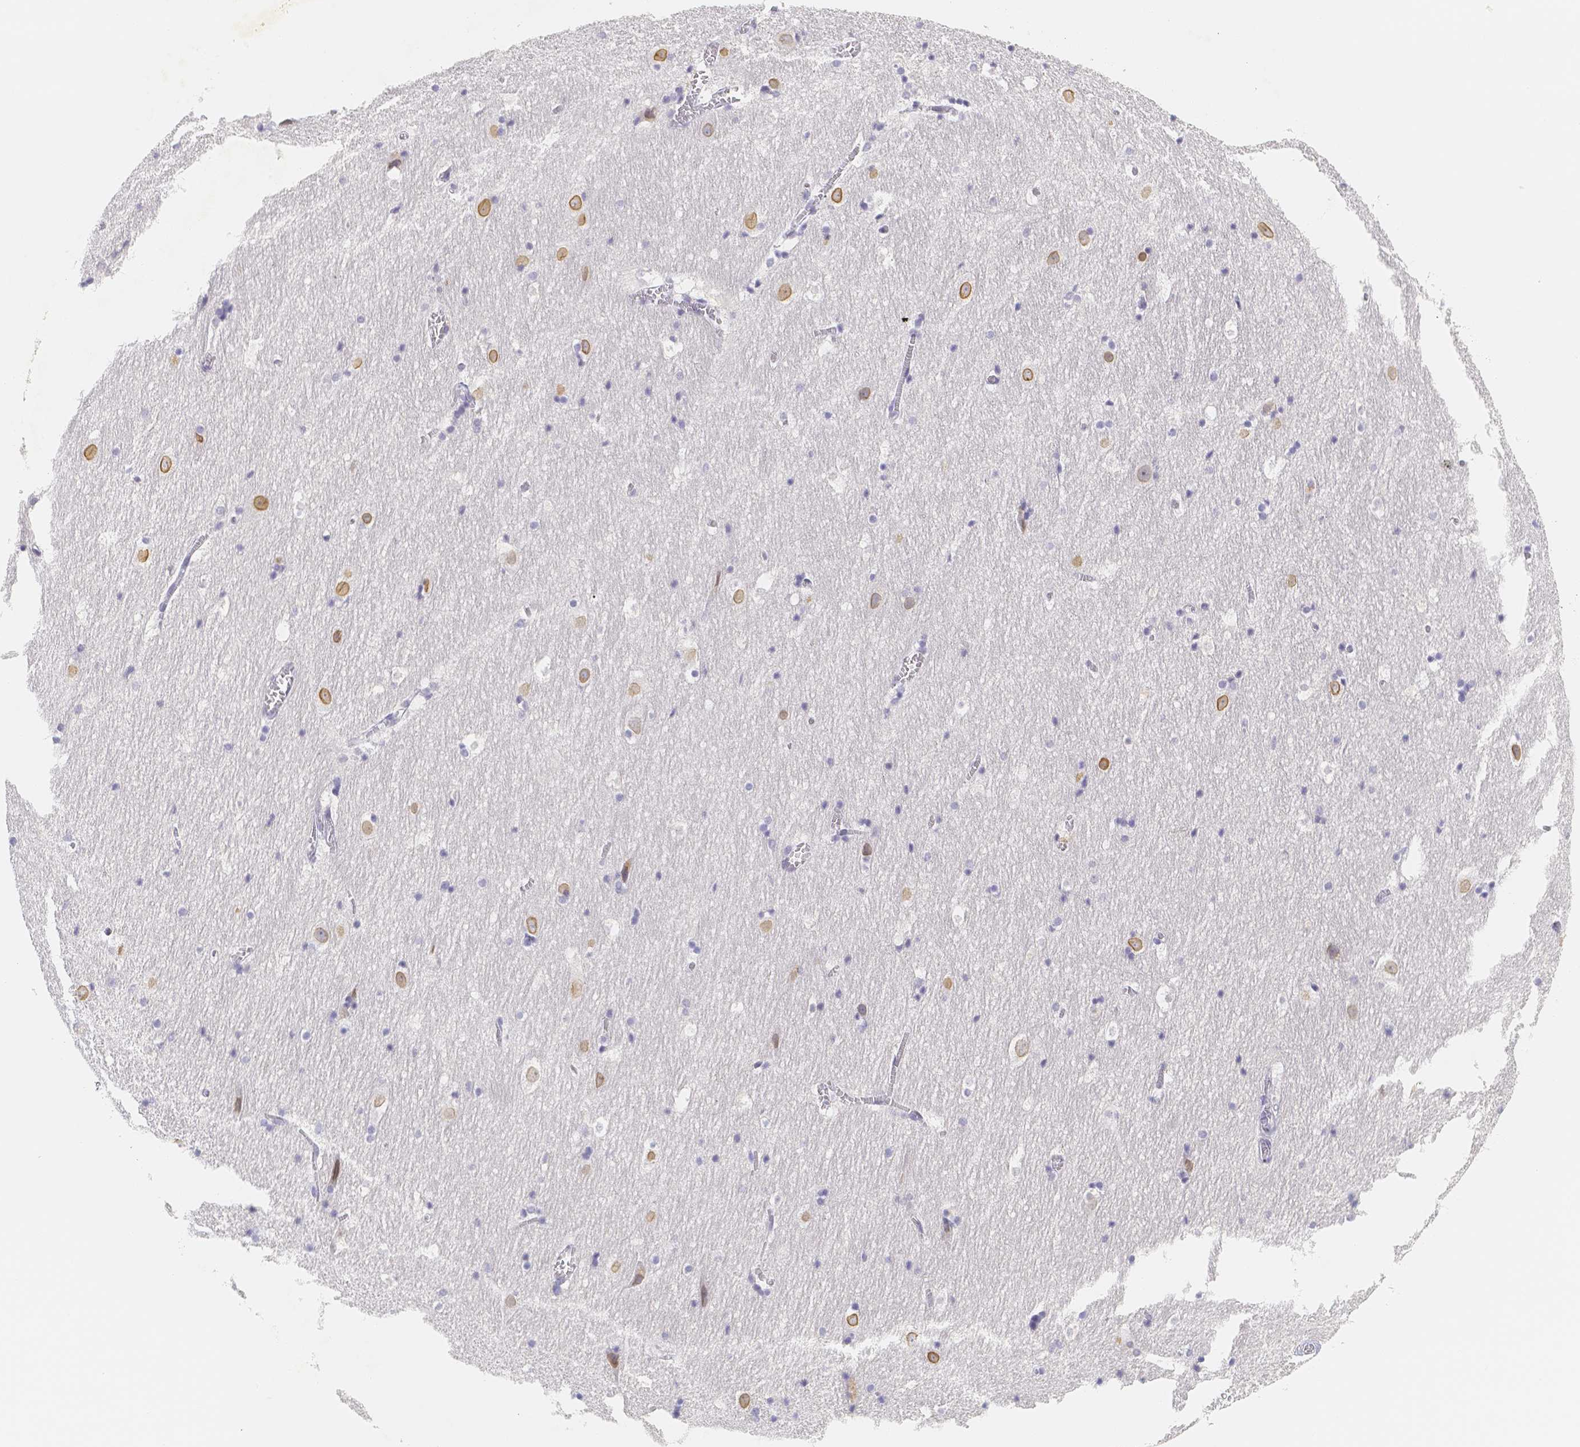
{"staining": {"intensity": "negative", "quantity": "none", "location": "none"}, "tissue": "hippocampus", "cell_type": "Glial cells", "image_type": "normal", "snomed": [{"axis": "morphology", "description": "Normal tissue, NOS"}, {"axis": "topography", "description": "Hippocampus"}], "caption": "Unremarkable hippocampus was stained to show a protein in brown. There is no significant positivity in glial cells. Brightfield microscopy of immunohistochemistry (IHC) stained with DAB (3,3'-diaminobenzidine) (brown) and hematoxylin (blue), captured at high magnification.", "gene": "PADI4", "patient": {"sex": "male", "age": 45}}